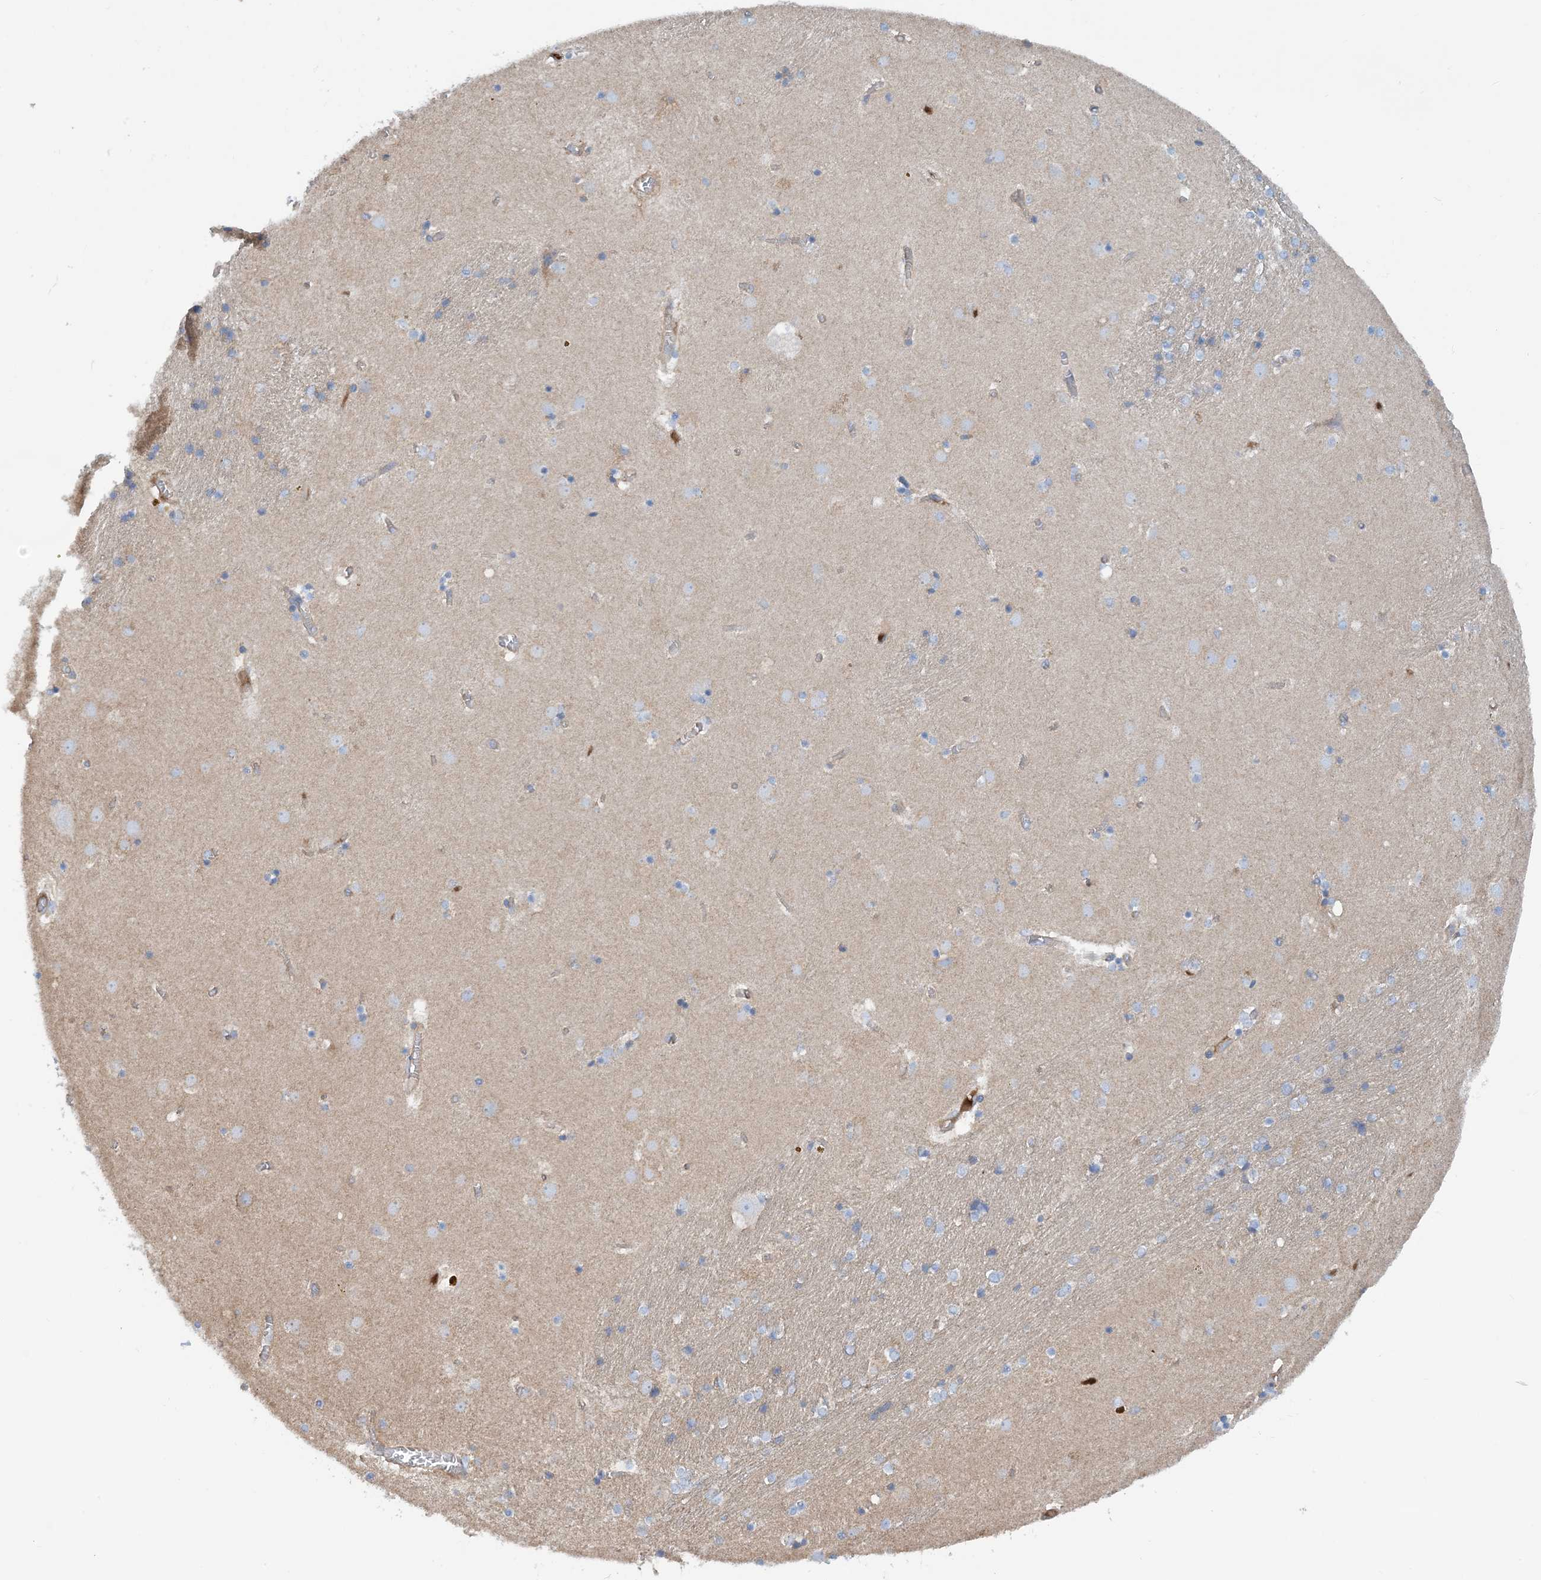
{"staining": {"intensity": "weak", "quantity": "25%-75%", "location": "cytoplasmic/membranous"}, "tissue": "caudate", "cell_type": "Glial cells", "image_type": "normal", "snomed": [{"axis": "morphology", "description": "Normal tissue, NOS"}, {"axis": "topography", "description": "Lateral ventricle wall"}], "caption": "Immunohistochemistry (IHC) photomicrograph of normal caudate: caudate stained using IHC reveals low levels of weak protein expression localized specifically in the cytoplasmic/membranous of glial cells, appearing as a cytoplasmic/membranous brown color.", "gene": "PHOSPHO2", "patient": {"sex": "male", "age": 70}}